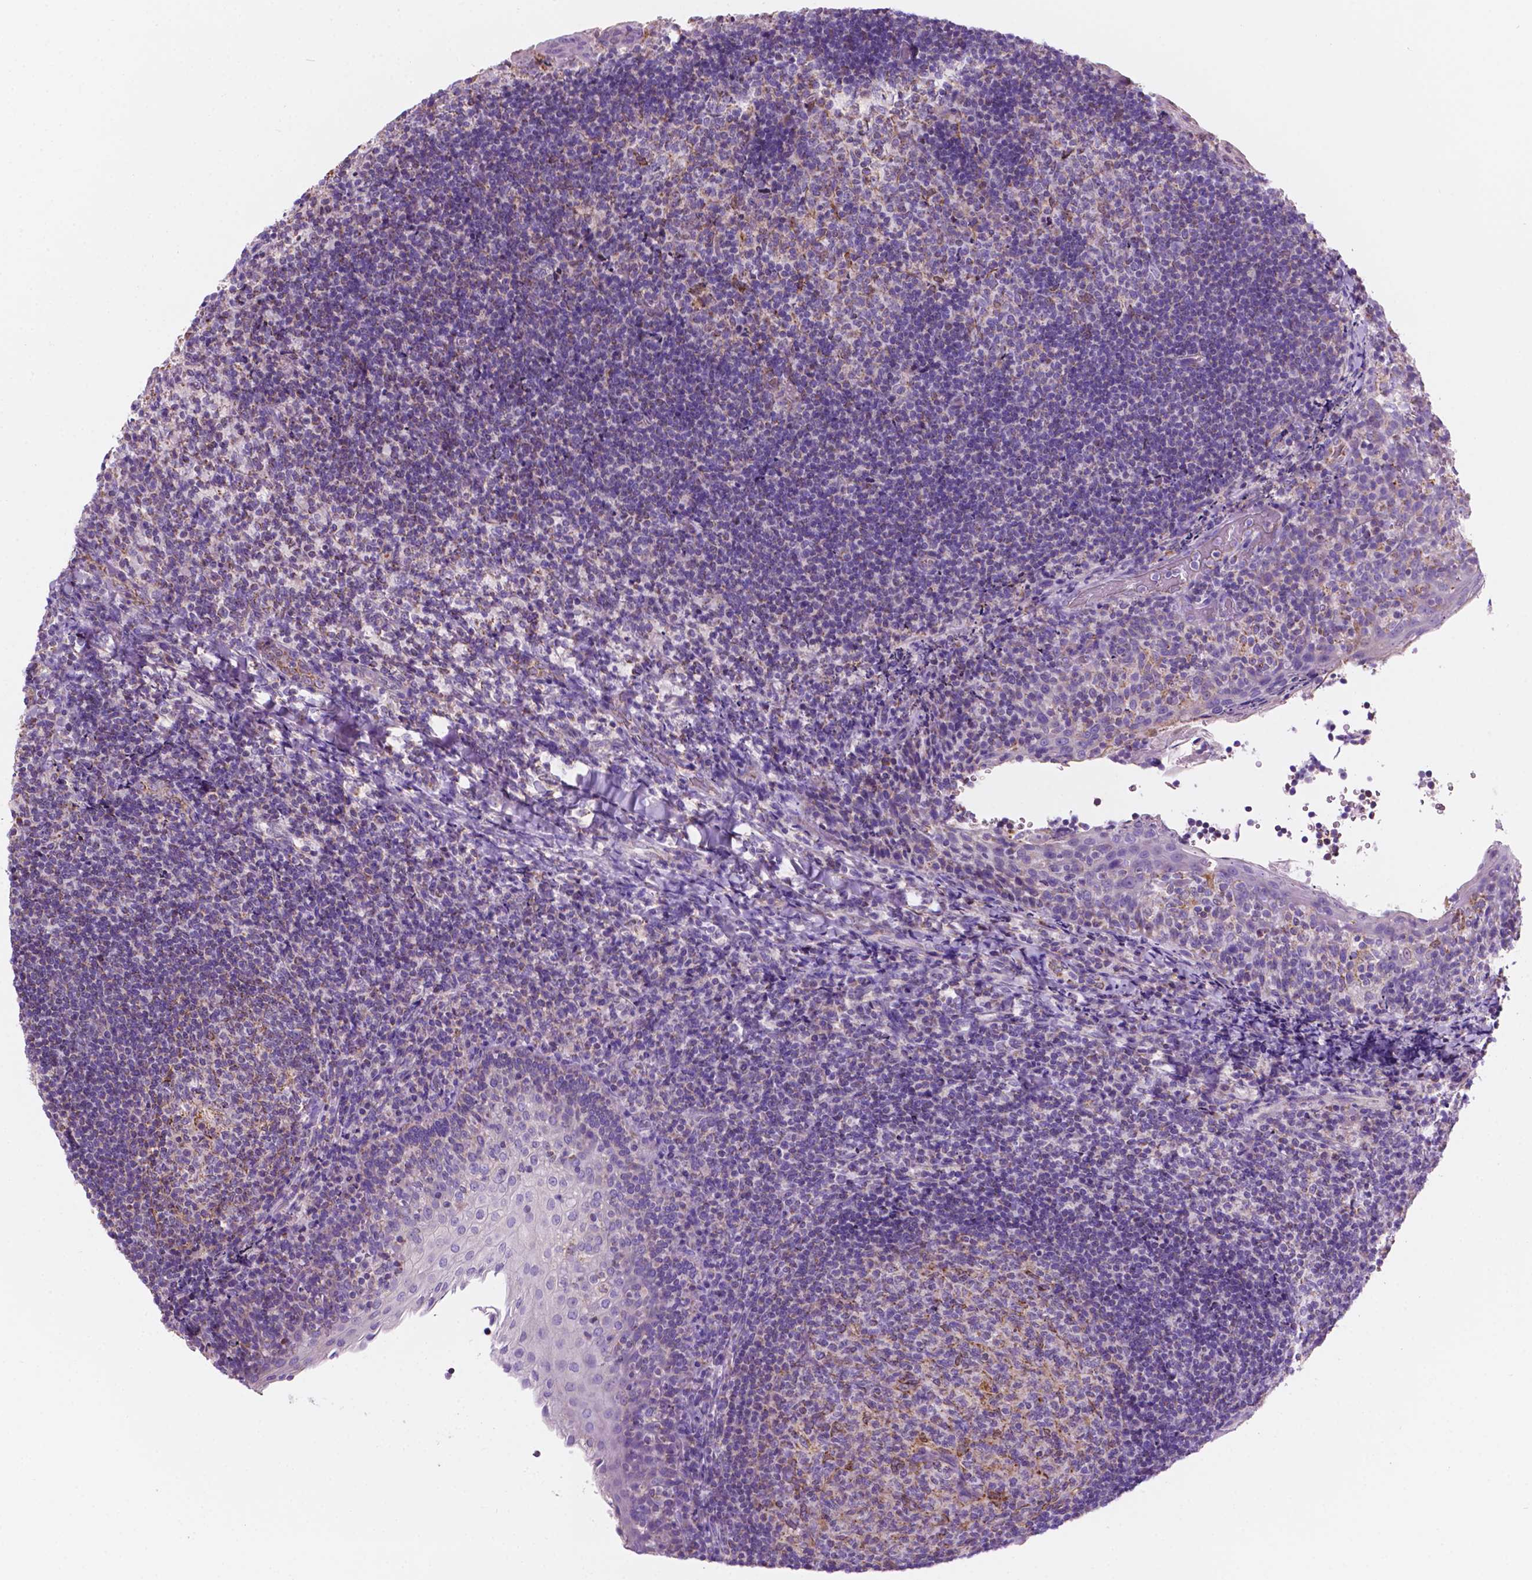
{"staining": {"intensity": "moderate", "quantity": "<25%", "location": "cytoplasmic/membranous"}, "tissue": "tonsil", "cell_type": "Germinal center cells", "image_type": "normal", "snomed": [{"axis": "morphology", "description": "Normal tissue, NOS"}, {"axis": "topography", "description": "Tonsil"}], "caption": "A brown stain shows moderate cytoplasmic/membranous expression of a protein in germinal center cells of benign human tonsil. (brown staining indicates protein expression, while blue staining denotes nuclei).", "gene": "TRPV5", "patient": {"sex": "female", "age": 10}}